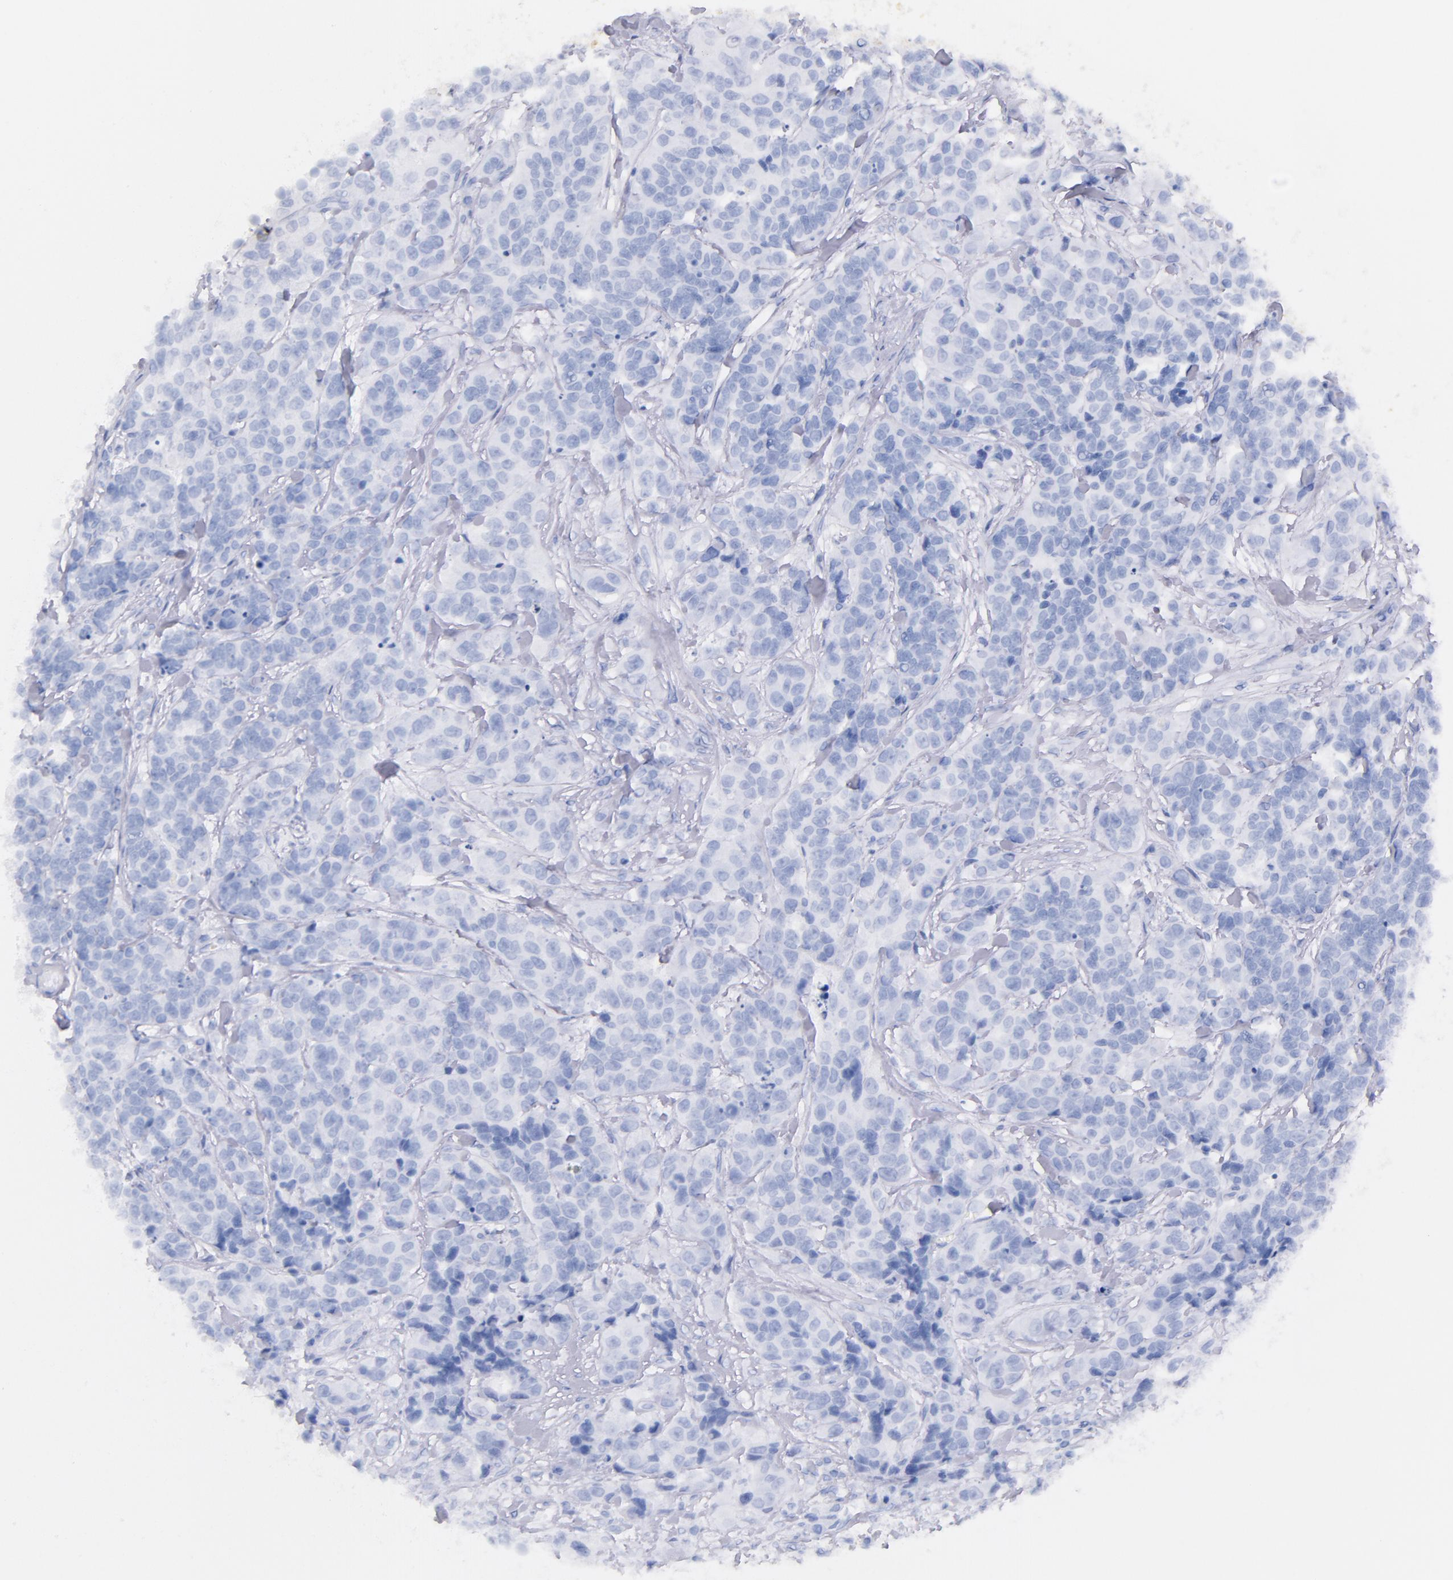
{"staining": {"intensity": "negative", "quantity": "none", "location": "none"}, "tissue": "urothelial cancer", "cell_type": "Tumor cells", "image_type": "cancer", "snomed": [{"axis": "morphology", "description": "Urothelial carcinoma, High grade"}, {"axis": "topography", "description": "Urinary bladder"}], "caption": "This micrograph is of urothelial cancer stained with immunohistochemistry to label a protein in brown with the nuclei are counter-stained blue. There is no staining in tumor cells. (DAB immunohistochemistry visualized using brightfield microscopy, high magnification).", "gene": "CD44", "patient": {"sex": "female", "age": 81}}